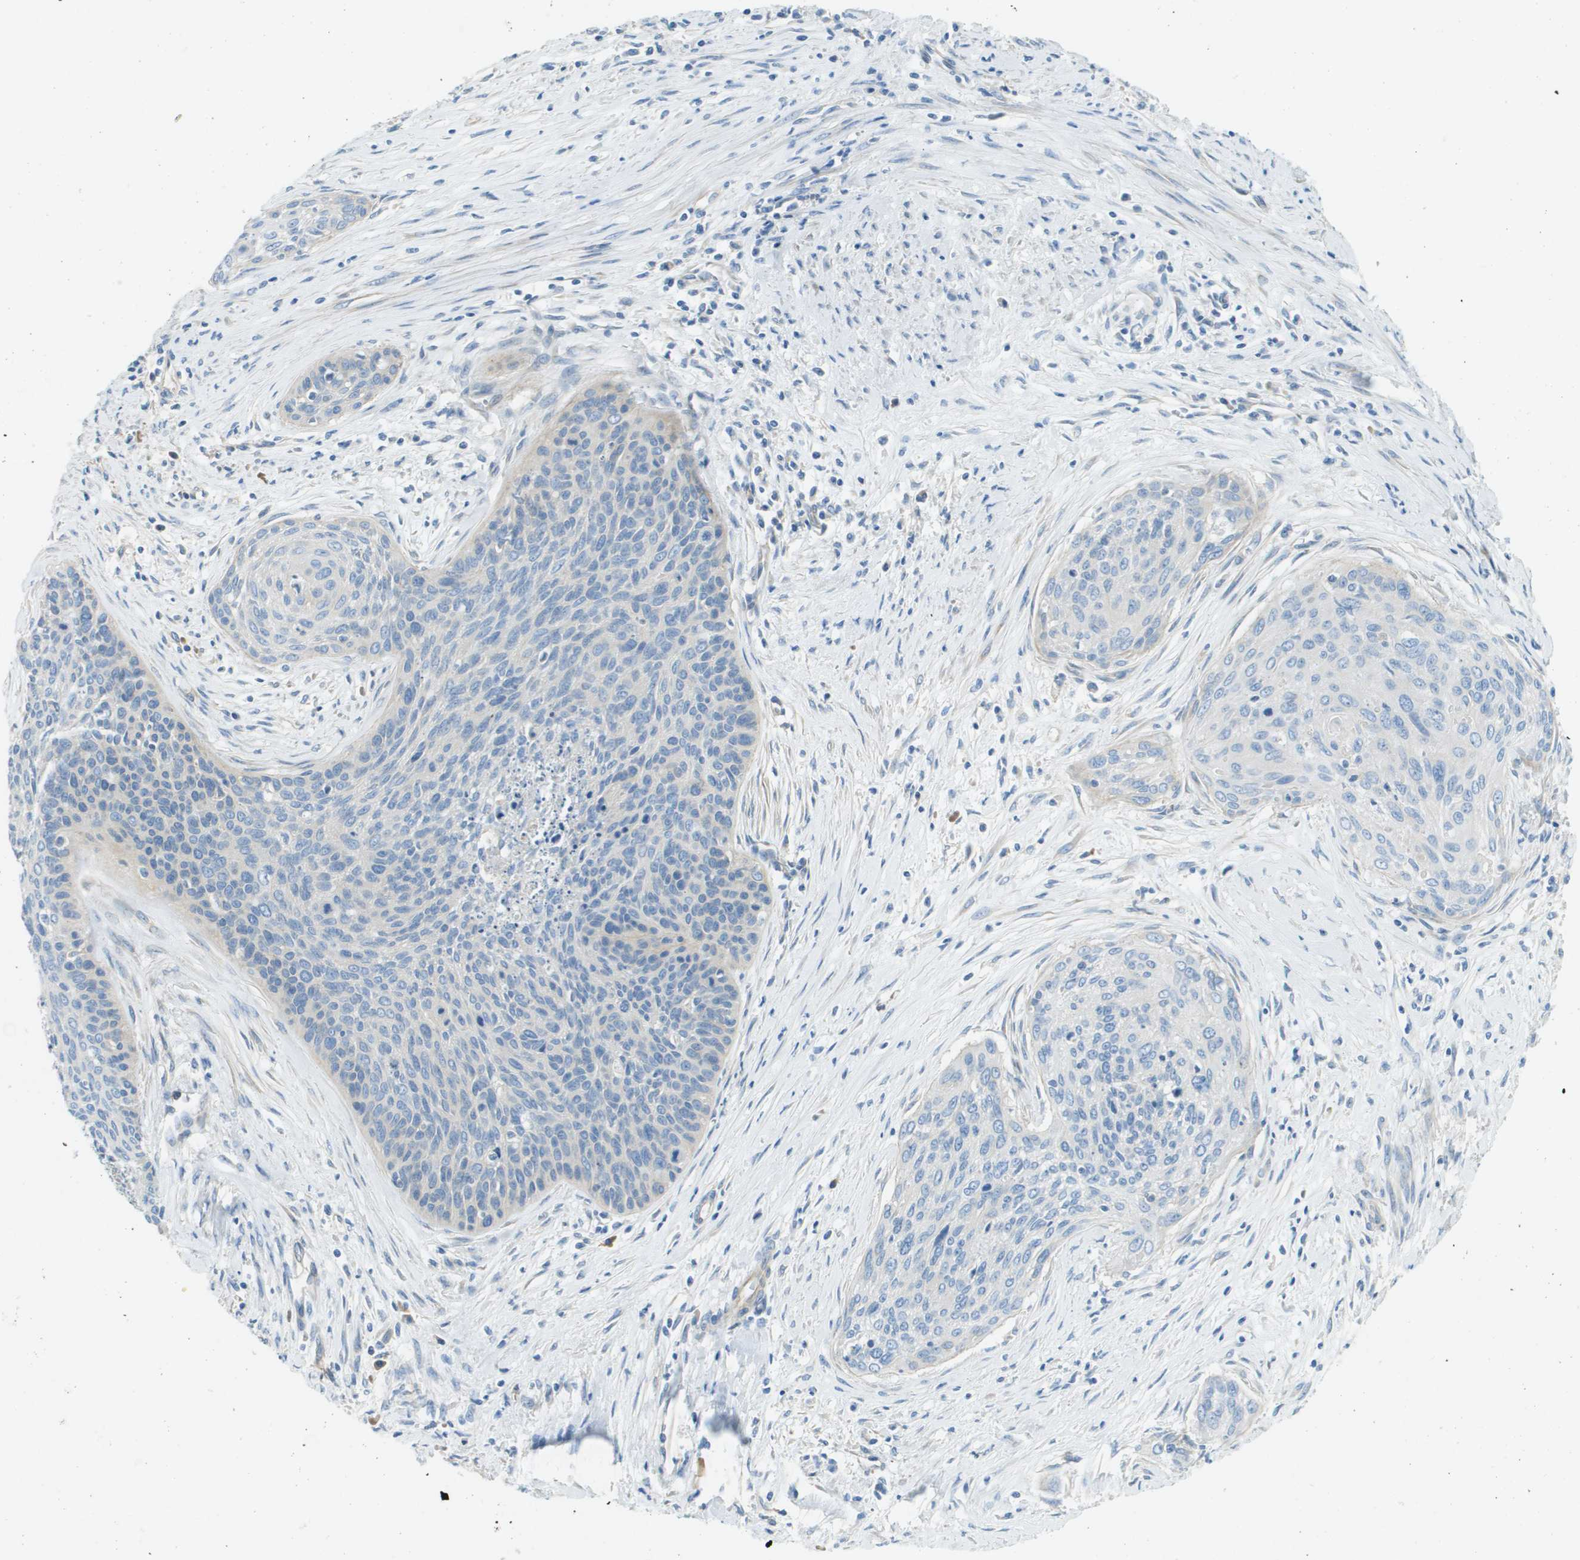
{"staining": {"intensity": "negative", "quantity": "none", "location": "none"}, "tissue": "cervical cancer", "cell_type": "Tumor cells", "image_type": "cancer", "snomed": [{"axis": "morphology", "description": "Squamous cell carcinoma, NOS"}, {"axis": "topography", "description": "Cervix"}], "caption": "The image displays no significant expression in tumor cells of cervical cancer (squamous cell carcinoma).", "gene": "DNAJB11", "patient": {"sex": "female", "age": 55}}